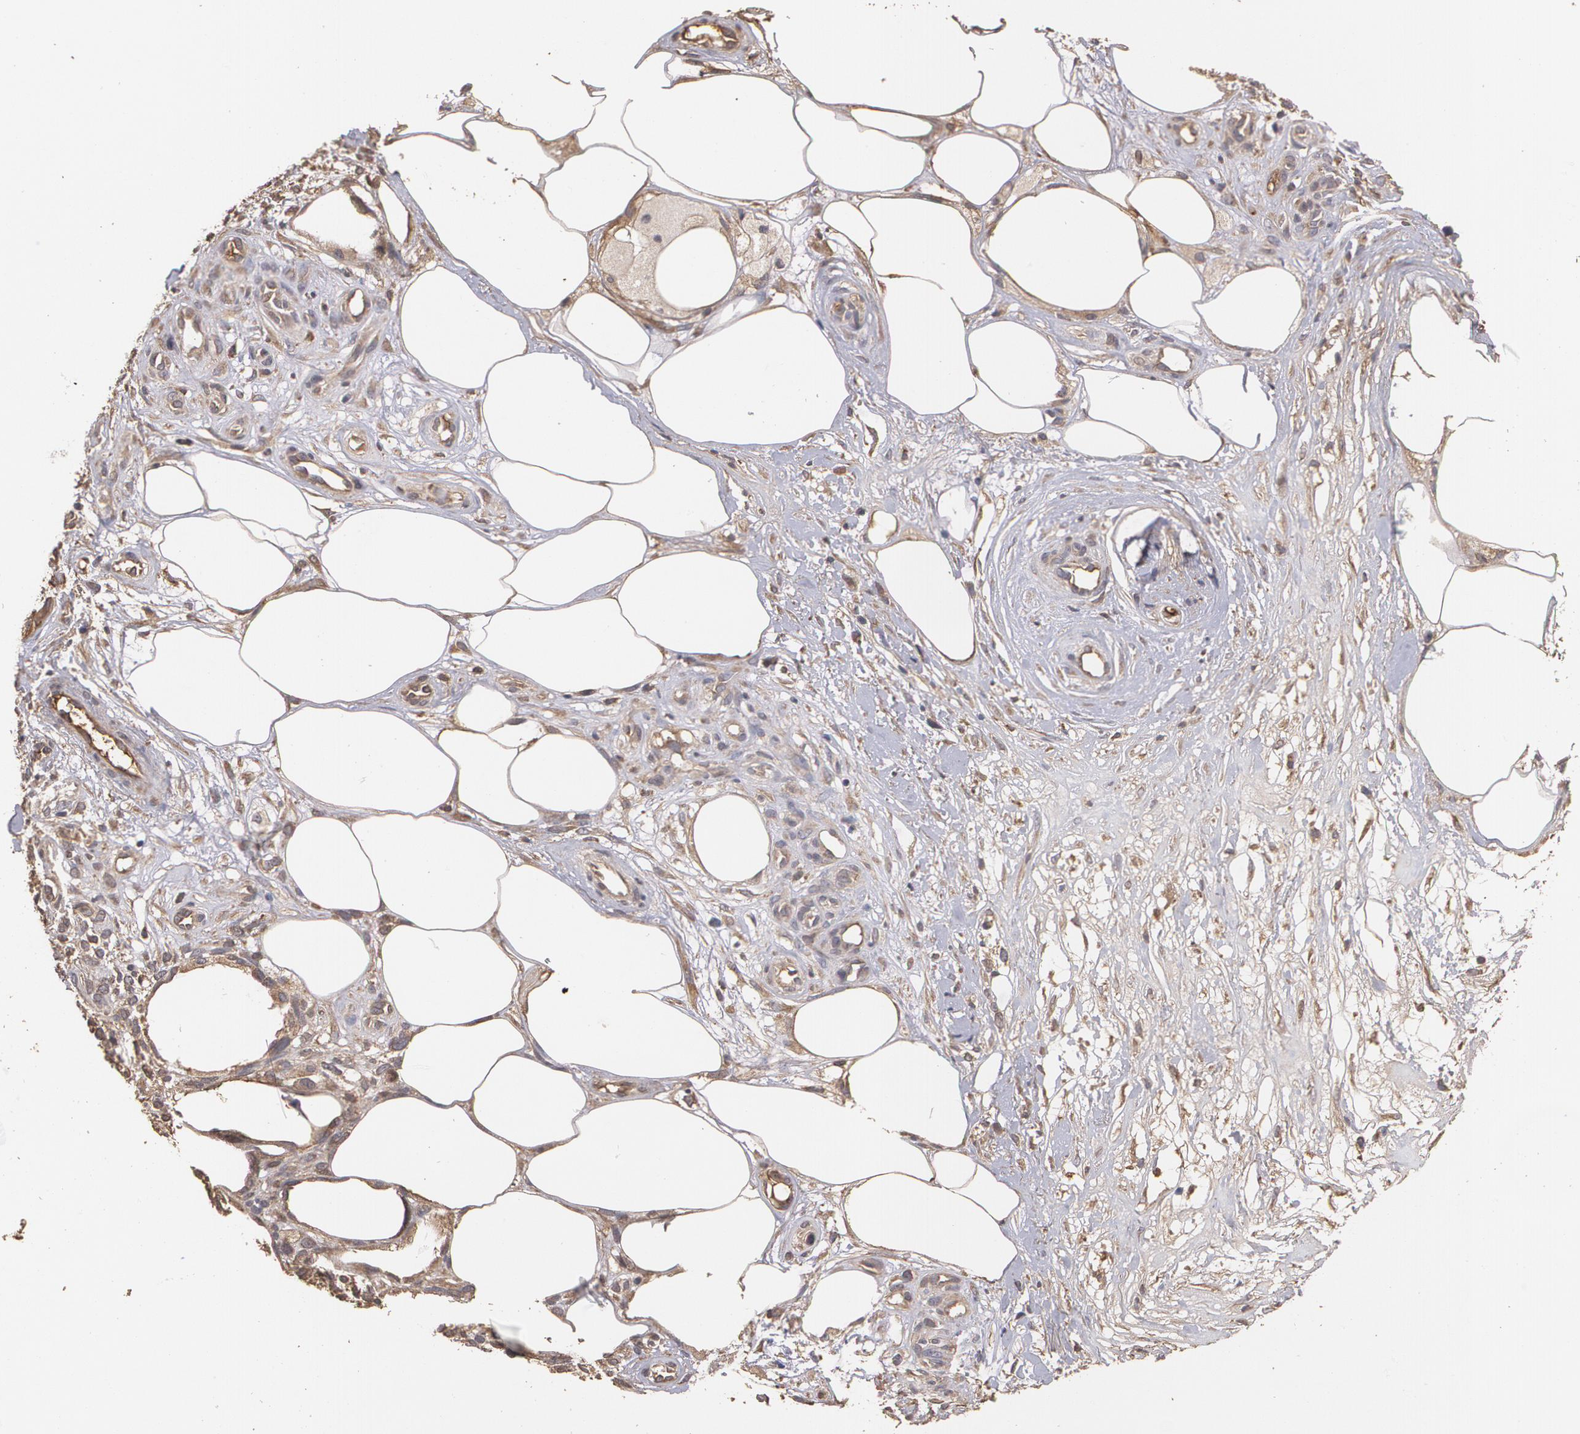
{"staining": {"intensity": "weak", "quantity": ">75%", "location": "cytoplasmic/membranous"}, "tissue": "melanoma", "cell_type": "Tumor cells", "image_type": "cancer", "snomed": [{"axis": "morphology", "description": "Malignant melanoma, NOS"}, {"axis": "topography", "description": "Skin"}], "caption": "Immunohistochemical staining of malignant melanoma reveals low levels of weak cytoplasmic/membranous staining in about >75% of tumor cells.", "gene": "PON1", "patient": {"sex": "female", "age": 85}}